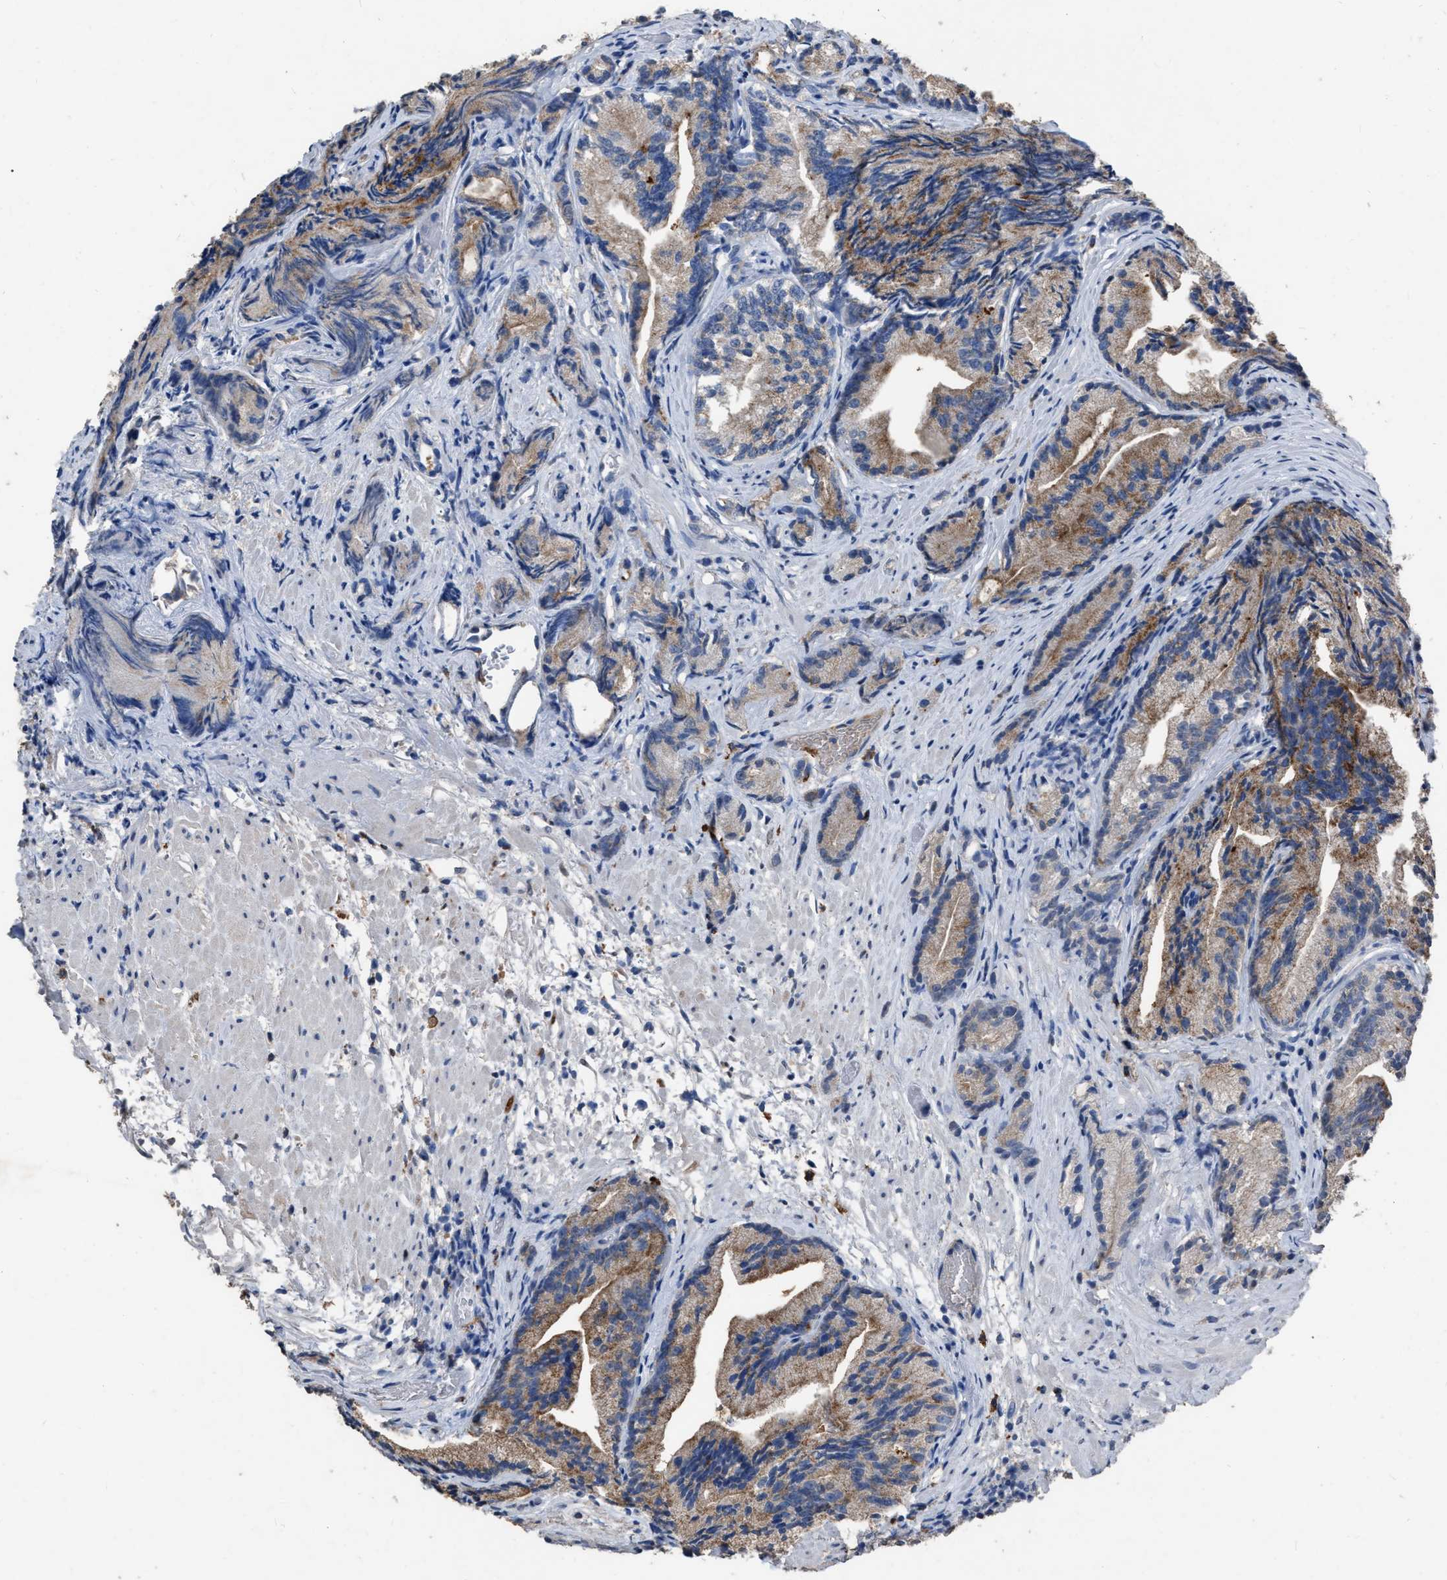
{"staining": {"intensity": "moderate", "quantity": ">75%", "location": "cytoplasmic/membranous"}, "tissue": "prostate cancer", "cell_type": "Tumor cells", "image_type": "cancer", "snomed": [{"axis": "morphology", "description": "Adenocarcinoma, Low grade"}, {"axis": "topography", "description": "Prostate"}], "caption": "Approximately >75% of tumor cells in prostate cancer demonstrate moderate cytoplasmic/membranous protein positivity as visualized by brown immunohistochemical staining.", "gene": "HABP2", "patient": {"sex": "male", "age": 89}}